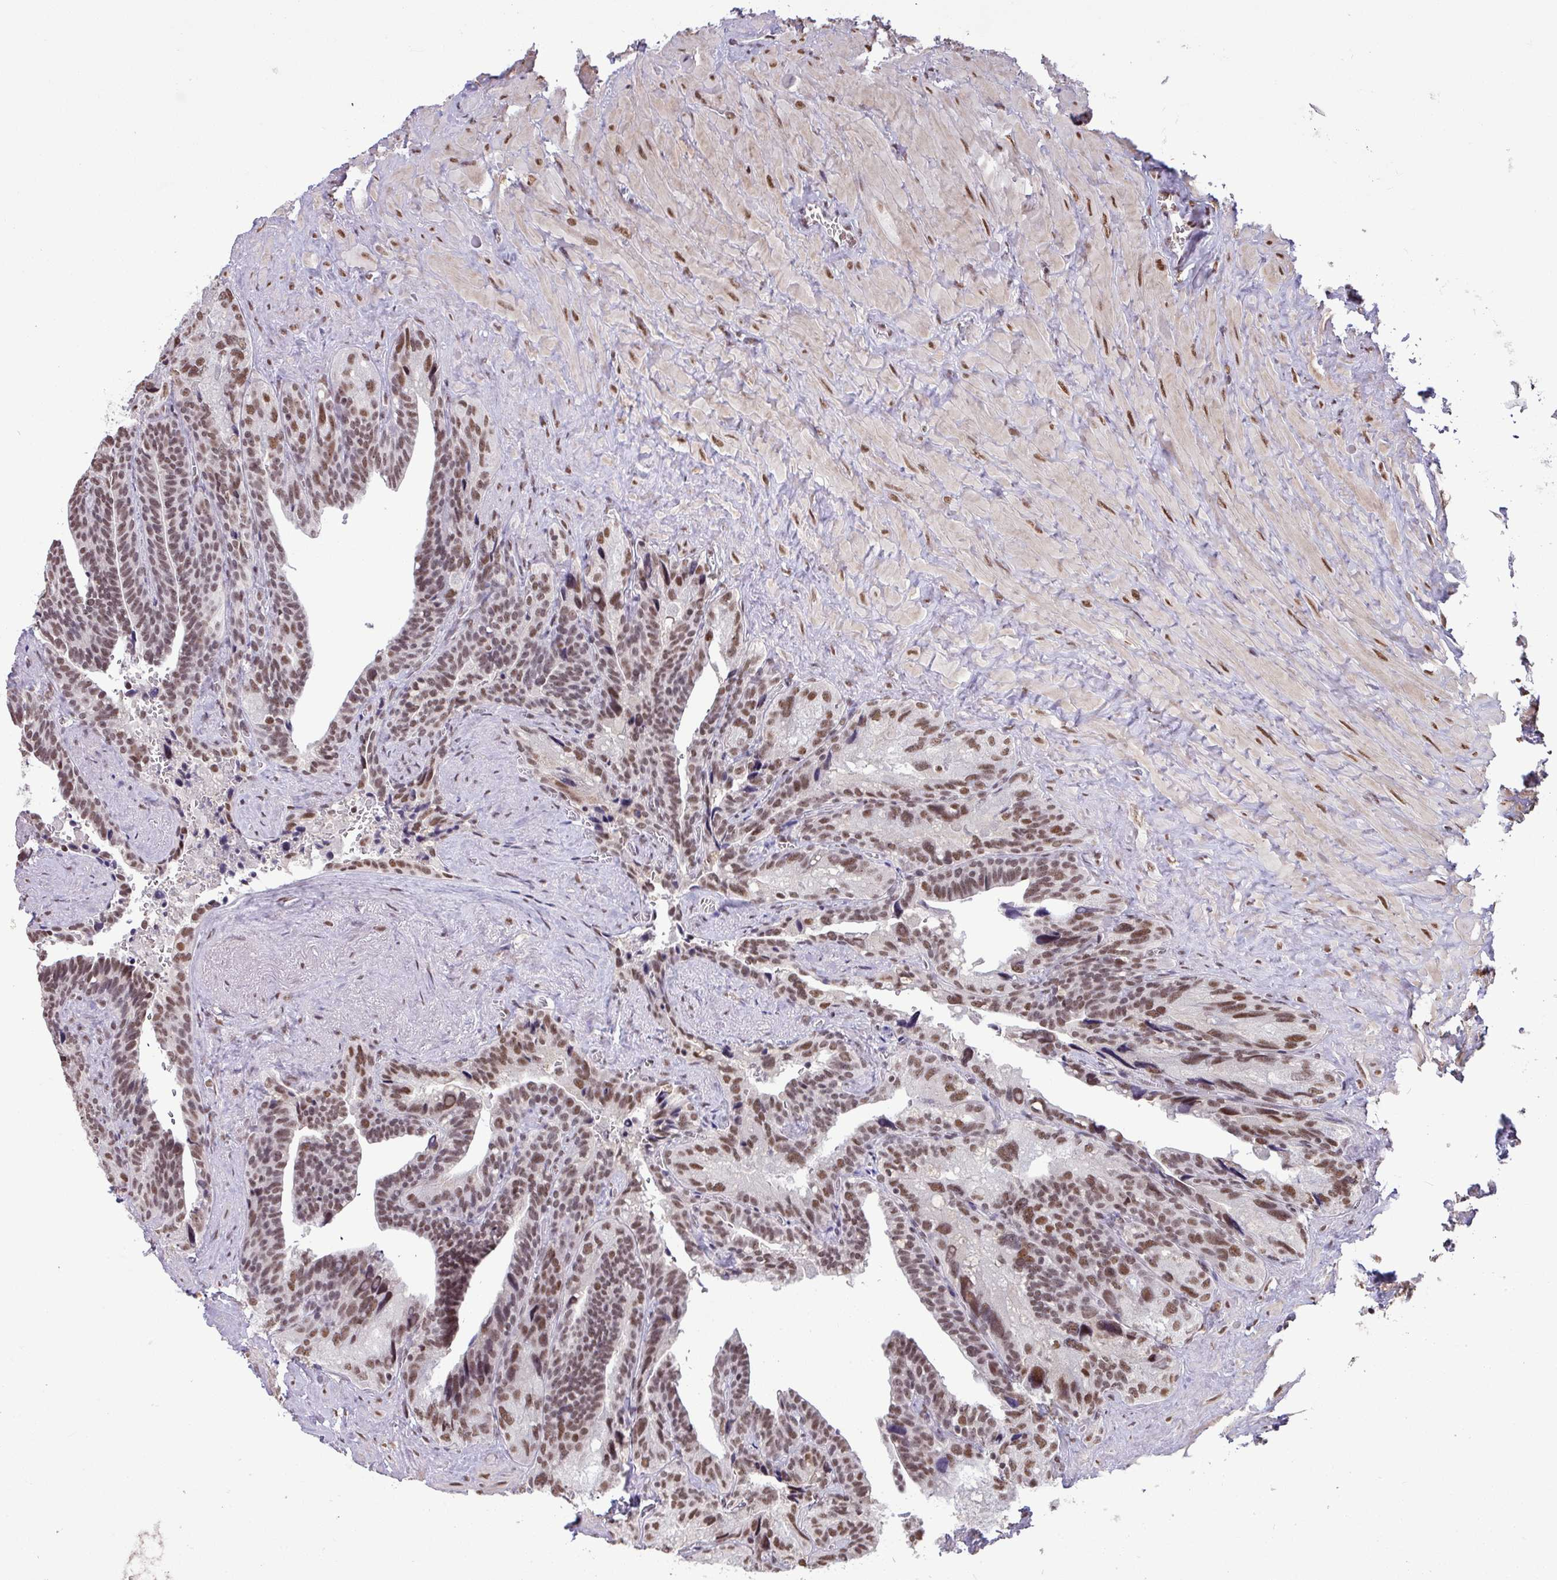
{"staining": {"intensity": "moderate", "quantity": ">75%", "location": "nuclear"}, "tissue": "seminal vesicle", "cell_type": "Glandular cells", "image_type": "normal", "snomed": [{"axis": "morphology", "description": "Normal tissue, NOS"}, {"axis": "topography", "description": "Seminal veicle"}], "caption": "A high-resolution image shows immunohistochemistry staining of normal seminal vesicle, which reveals moderate nuclear expression in approximately >75% of glandular cells. The staining is performed using DAB brown chromogen to label protein expression. The nuclei are counter-stained blue using hematoxylin.", "gene": "TDG", "patient": {"sex": "male", "age": 68}}